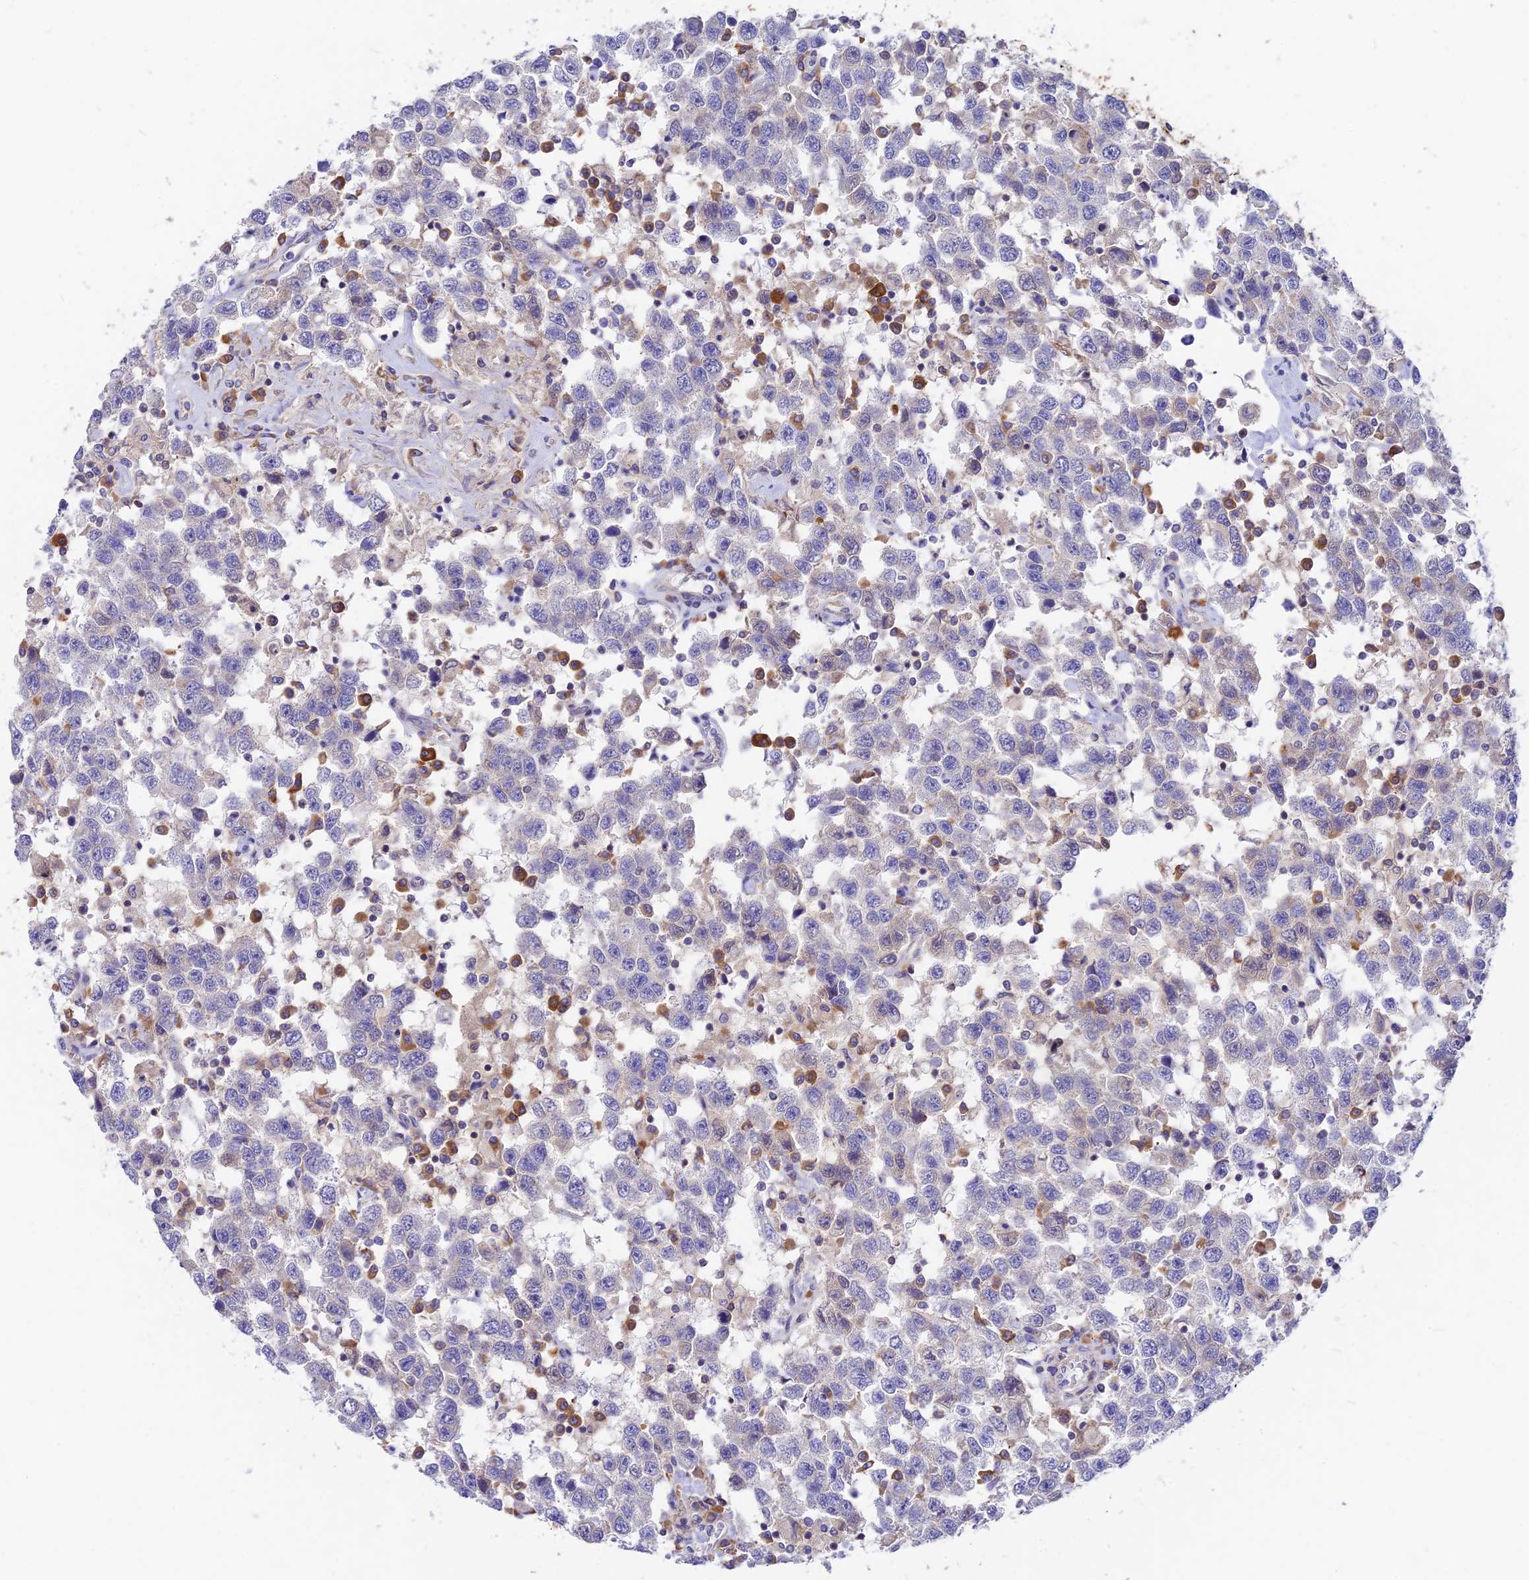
{"staining": {"intensity": "negative", "quantity": "none", "location": "none"}, "tissue": "testis cancer", "cell_type": "Tumor cells", "image_type": "cancer", "snomed": [{"axis": "morphology", "description": "Seminoma, NOS"}, {"axis": "topography", "description": "Testis"}], "caption": "This micrograph is of testis cancer (seminoma) stained with IHC to label a protein in brown with the nuclei are counter-stained blue. There is no positivity in tumor cells. The staining was performed using DAB to visualize the protein expression in brown, while the nuclei were stained in blue with hematoxylin (Magnification: 20x).", "gene": "DENND2D", "patient": {"sex": "male", "age": 41}}